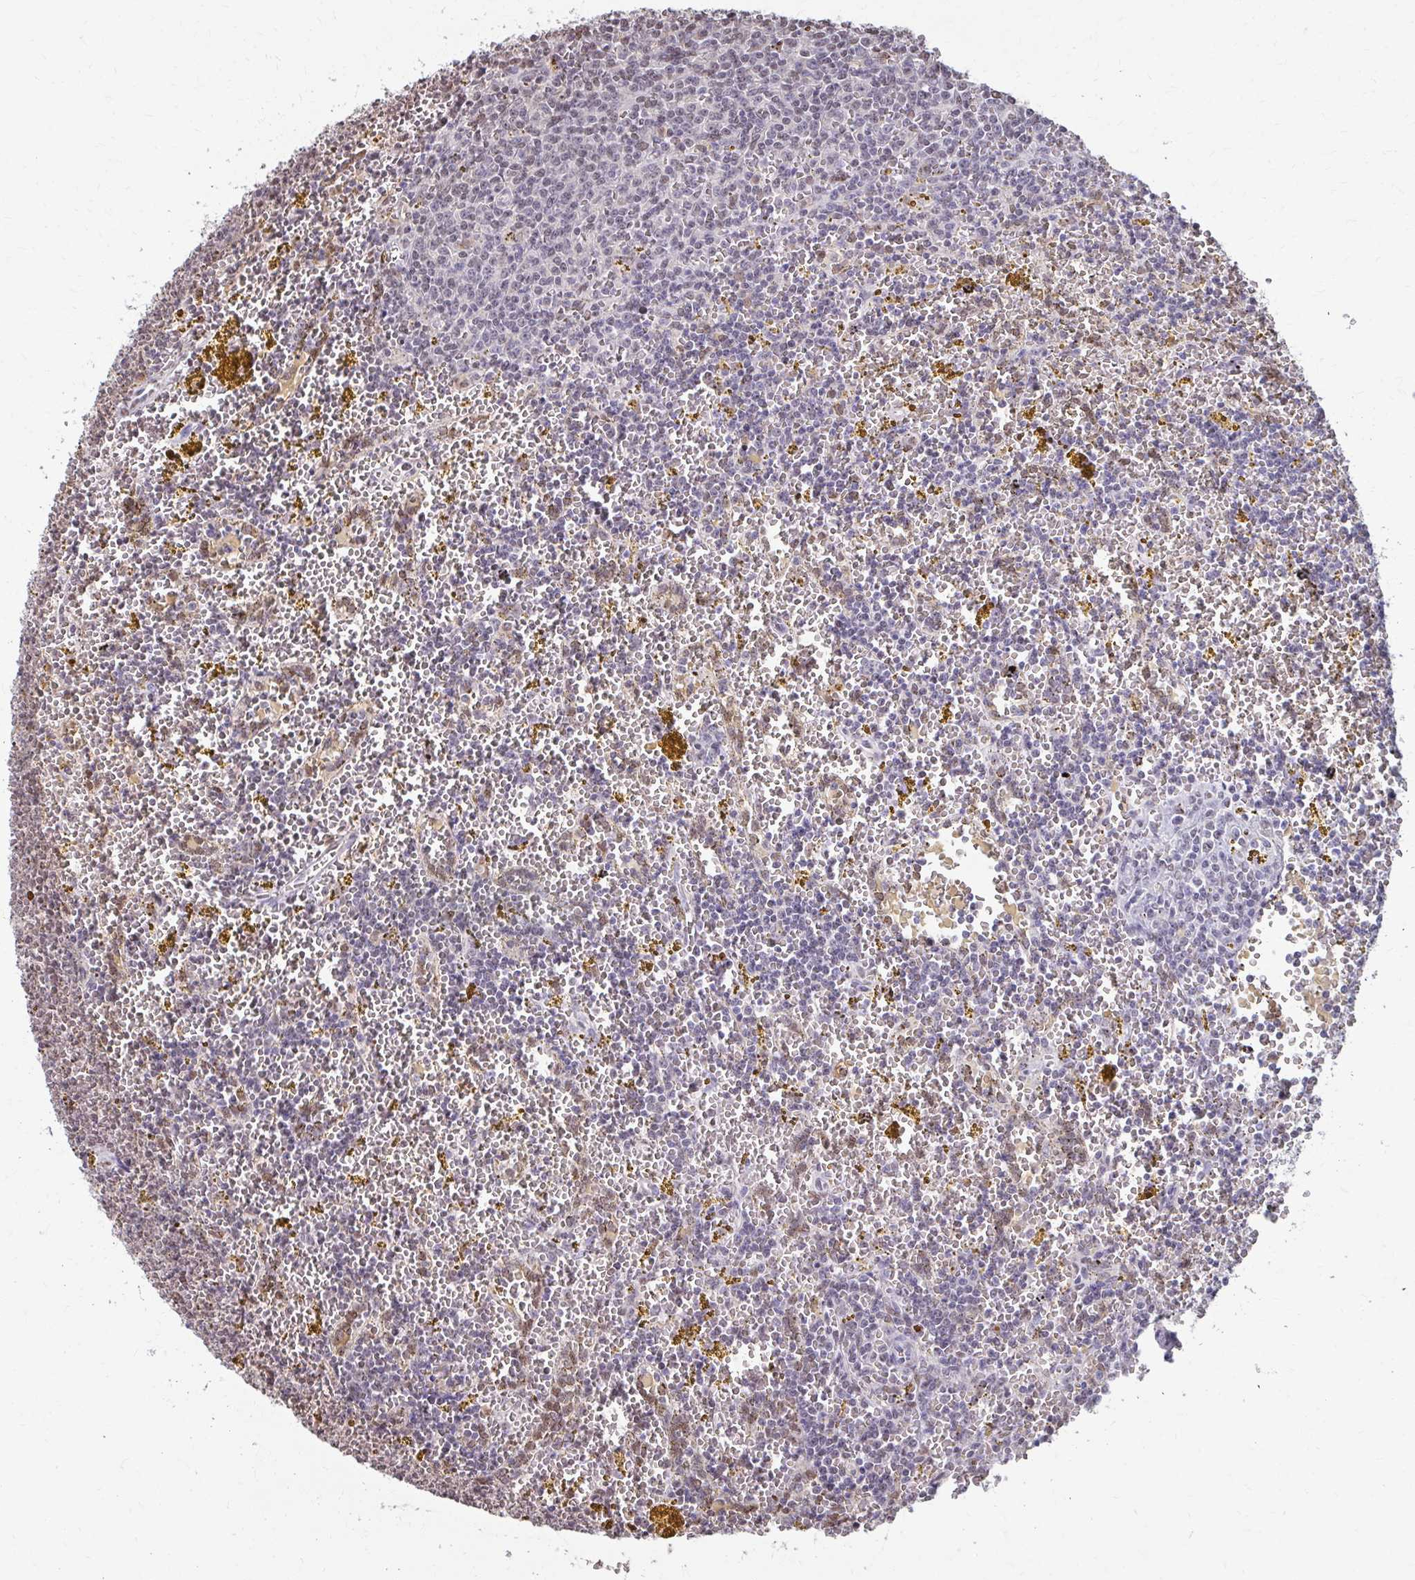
{"staining": {"intensity": "negative", "quantity": "none", "location": "none"}, "tissue": "lymphoma", "cell_type": "Tumor cells", "image_type": "cancer", "snomed": [{"axis": "morphology", "description": "Malignant lymphoma, non-Hodgkin's type, Low grade"}, {"axis": "topography", "description": "Spleen"}, {"axis": "topography", "description": "Lymph node"}], "caption": "Tumor cells are negative for brown protein staining in lymphoma.", "gene": "ING4", "patient": {"sex": "female", "age": 66}}